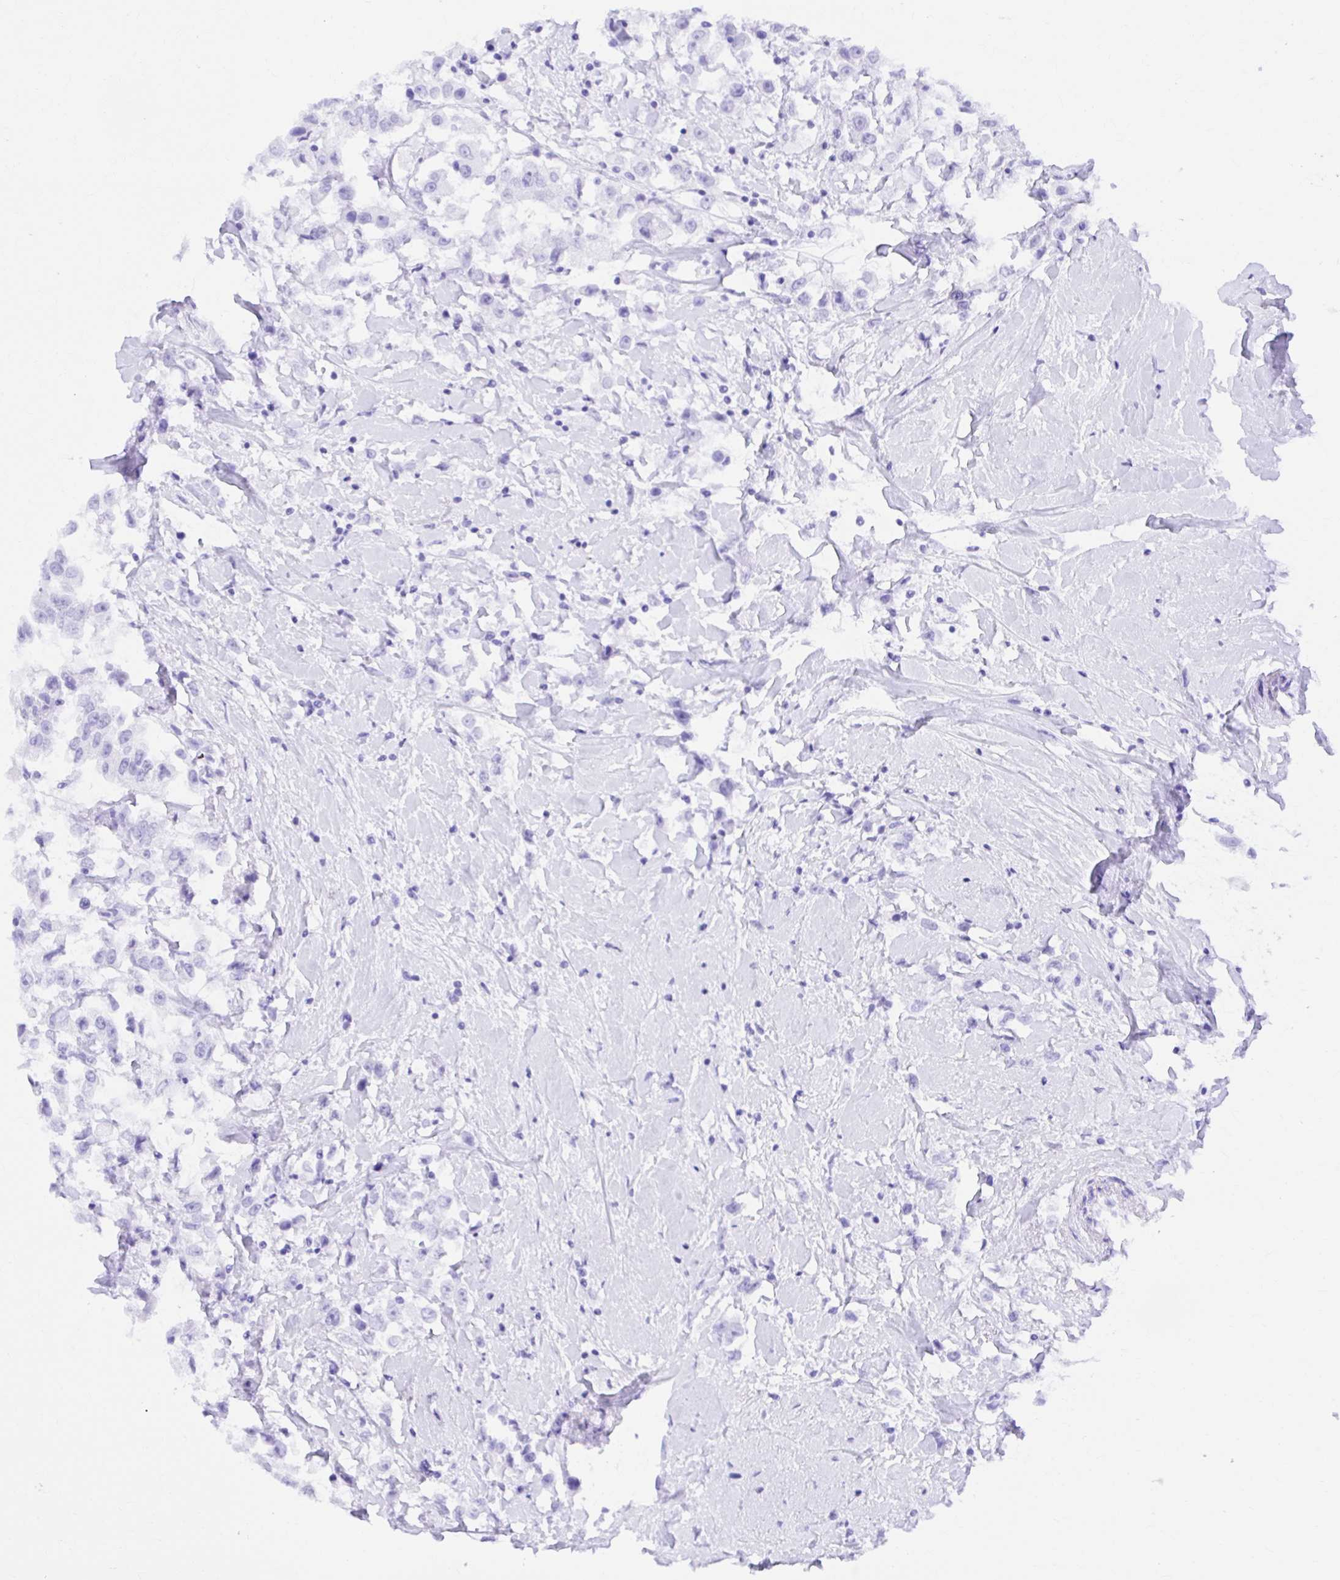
{"staining": {"intensity": "moderate", "quantity": "<25%", "location": "cytoplasmic/membranous"}, "tissue": "breast cancer", "cell_type": "Tumor cells", "image_type": "cancer", "snomed": [{"axis": "morphology", "description": "Duct carcinoma"}, {"axis": "topography", "description": "Breast"}], "caption": "A high-resolution histopathology image shows immunohistochemistry (IHC) staining of breast infiltrating ductal carcinoma, which exhibits moderate cytoplasmic/membranous positivity in about <25% of tumor cells.", "gene": "ABCB10", "patient": {"sex": "female", "age": 61}}